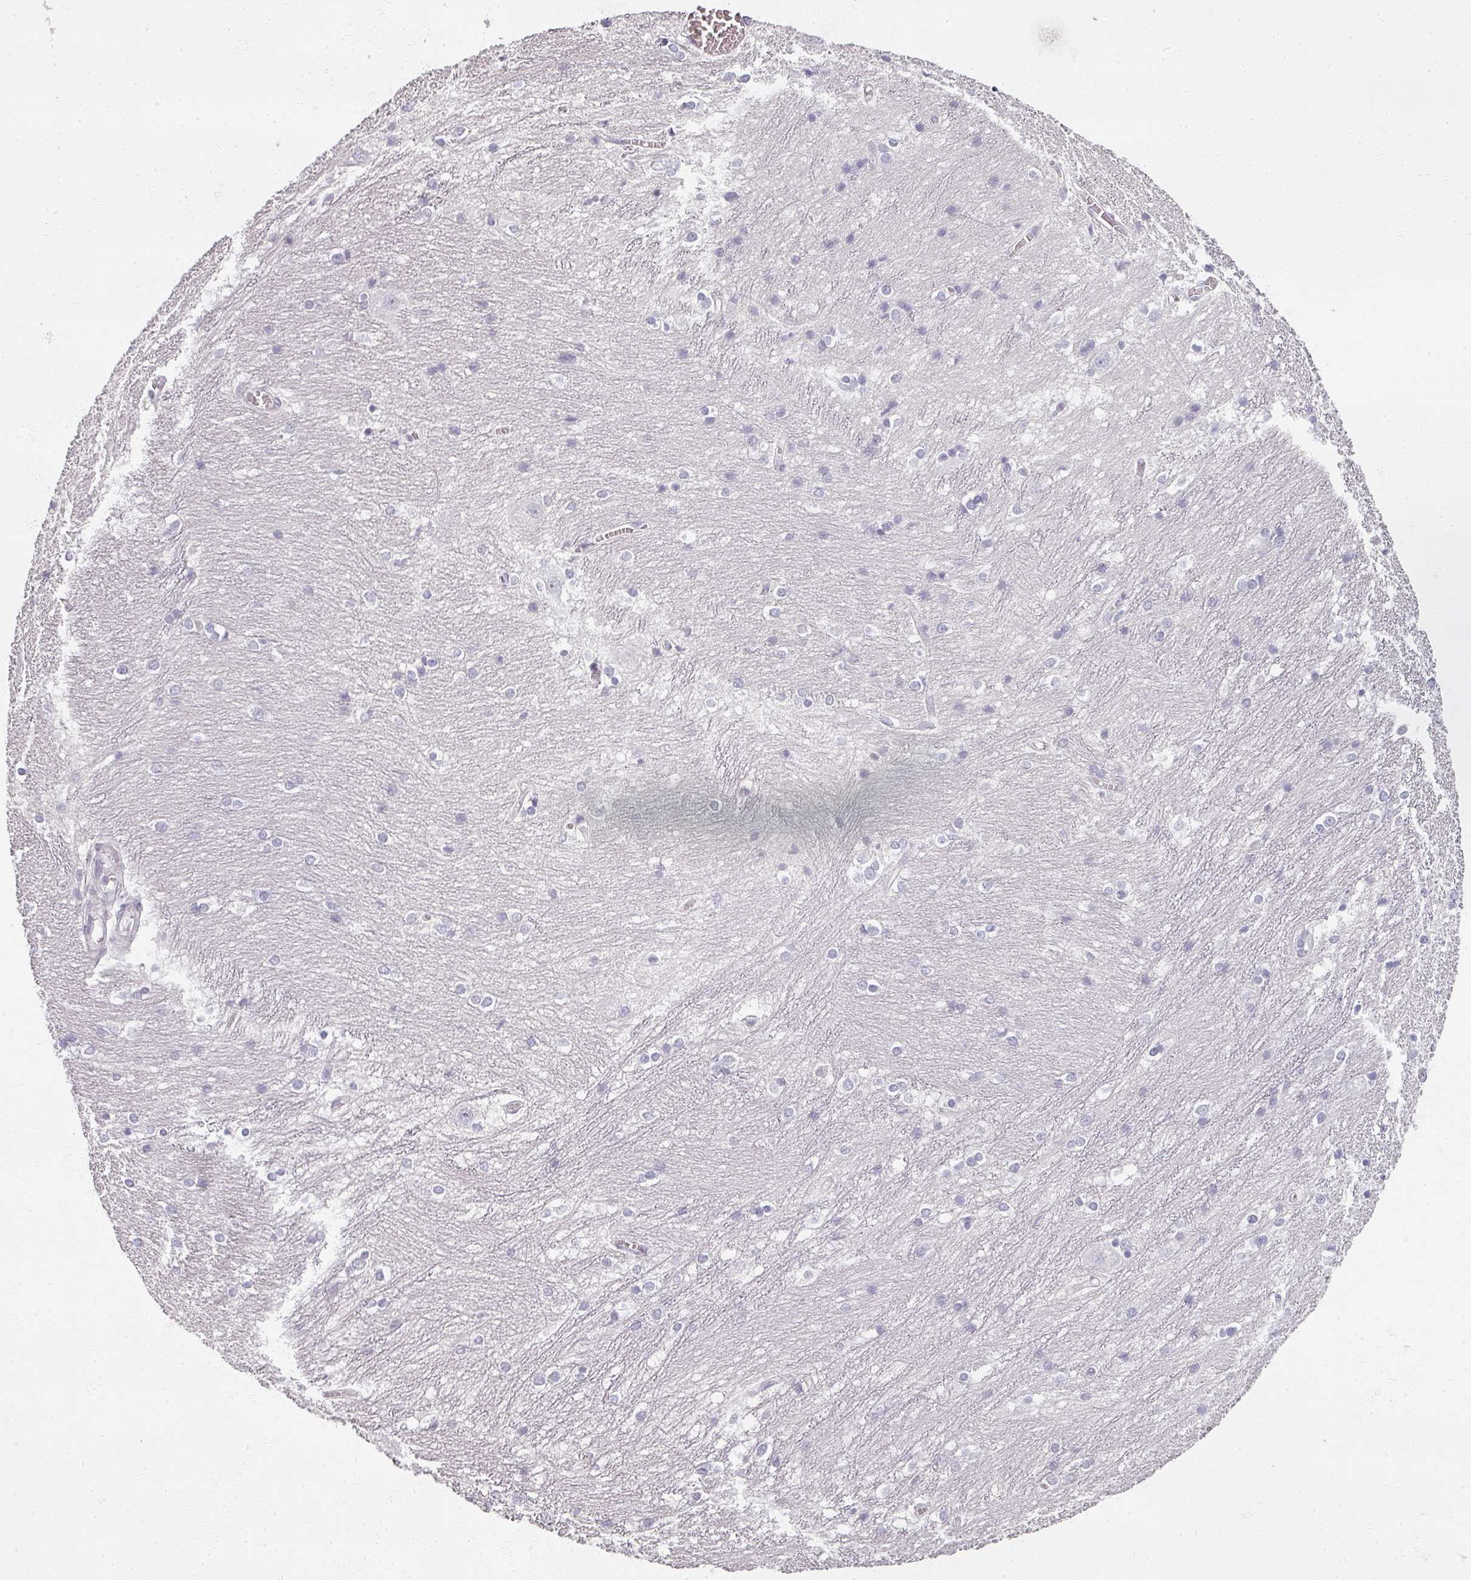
{"staining": {"intensity": "negative", "quantity": "none", "location": "none"}, "tissue": "caudate", "cell_type": "Glial cells", "image_type": "normal", "snomed": [{"axis": "morphology", "description": "Normal tissue, NOS"}, {"axis": "topography", "description": "Lateral ventricle wall"}], "caption": "This is an IHC histopathology image of unremarkable human caudate. There is no expression in glial cells.", "gene": "RFPL2", "patient": {"sex": "male", "age": 37}}